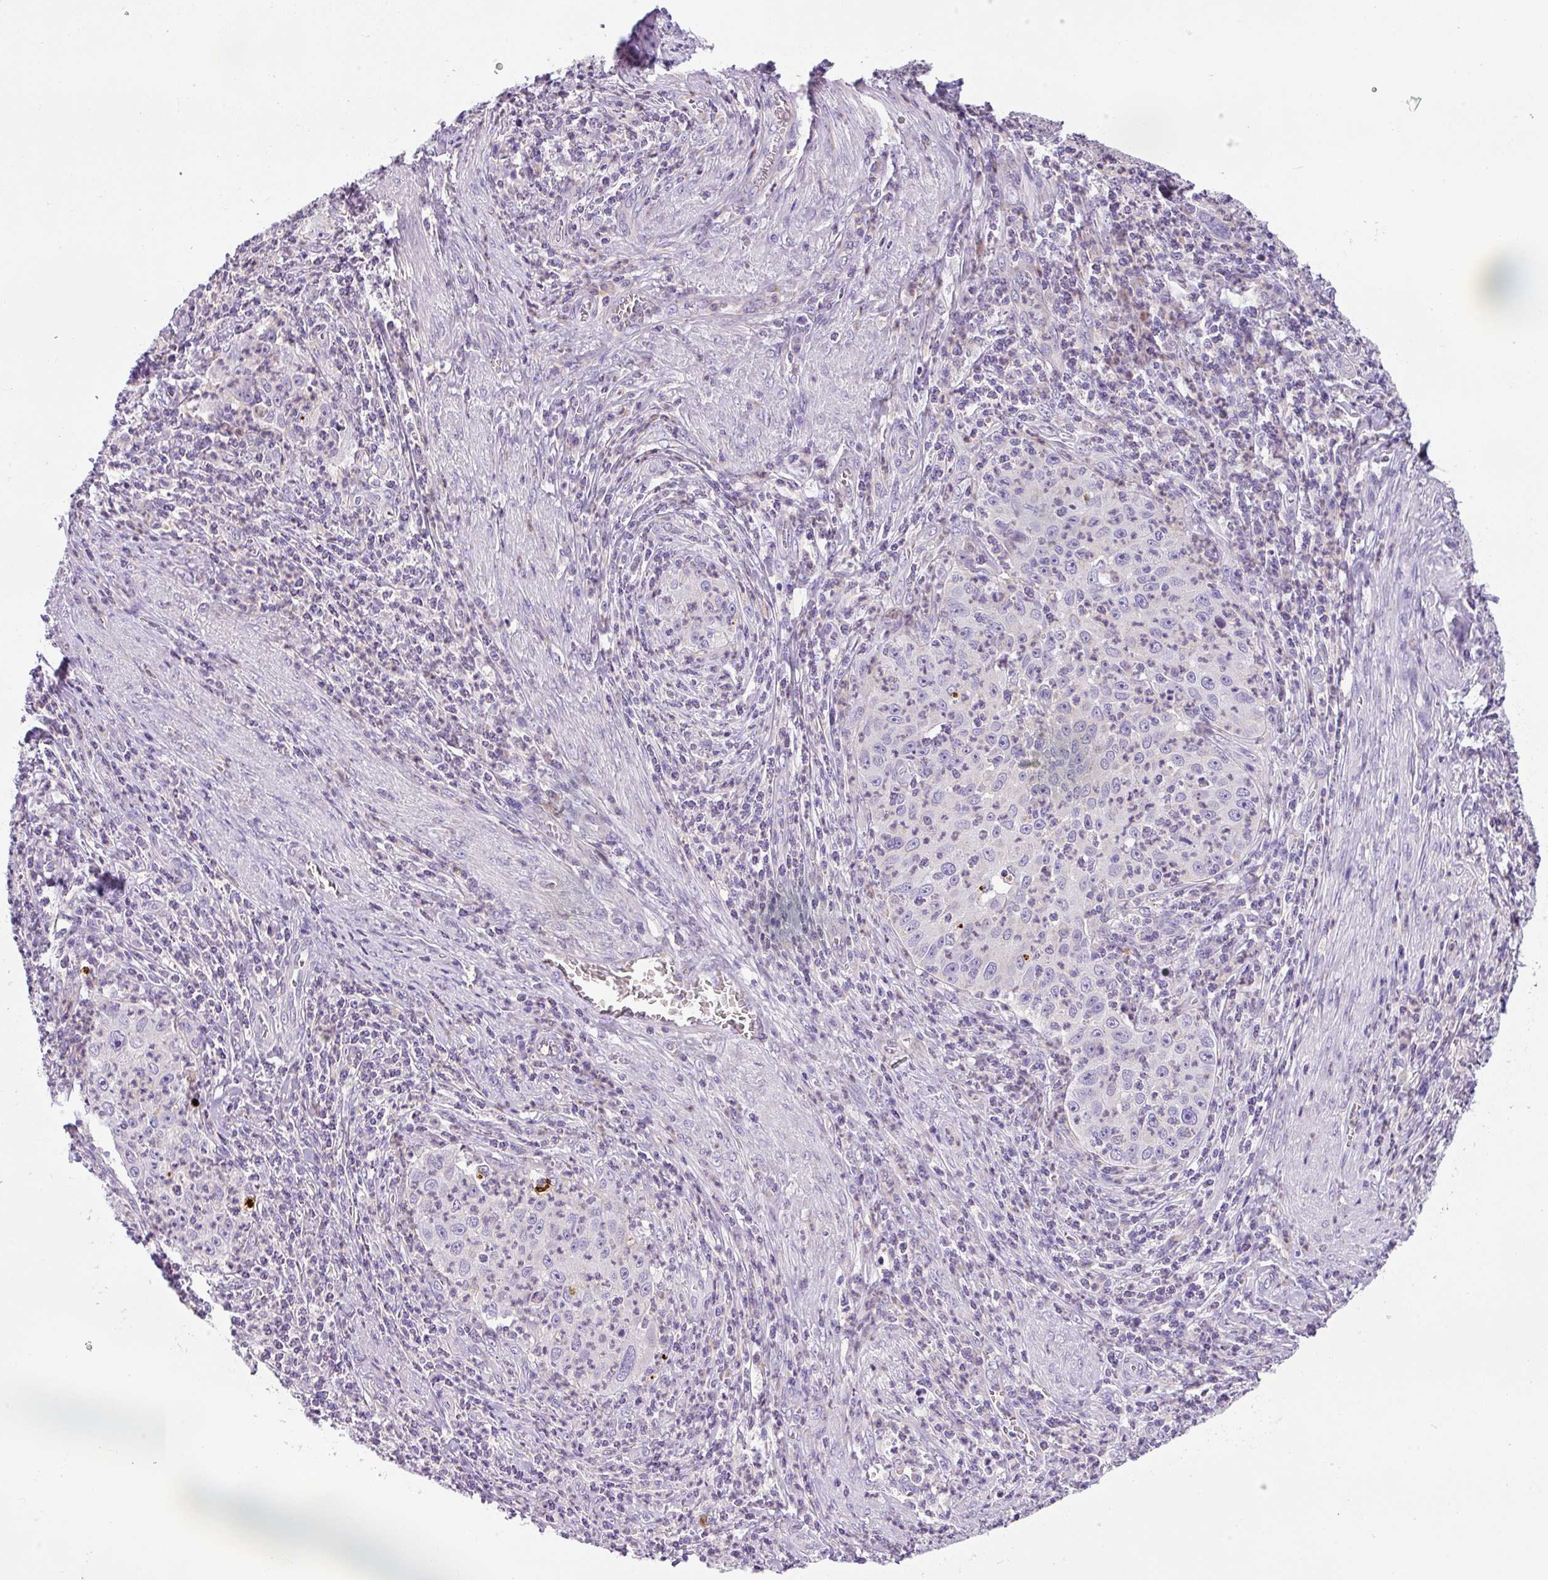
{"staining": {"intensity": "negative", "quantity": "none", "location": "none"}, "tissue": "cervical cancer", "cell_type": "Tumor cells", "image_type": "cancer", "snomed": [{"axis": "morphology", "description": "Squamous cell carcinoma, NOS"}, {"axis": "topography", "description": "Cervix"}], "caption": "There is no significant expression in tumor cells of cervical squamous cell carcinoma. (DAB immunohistochemistry (IHC), high magnification).", "gene": "HMCN2", "patient": {"sex": "female", "age": 30}}